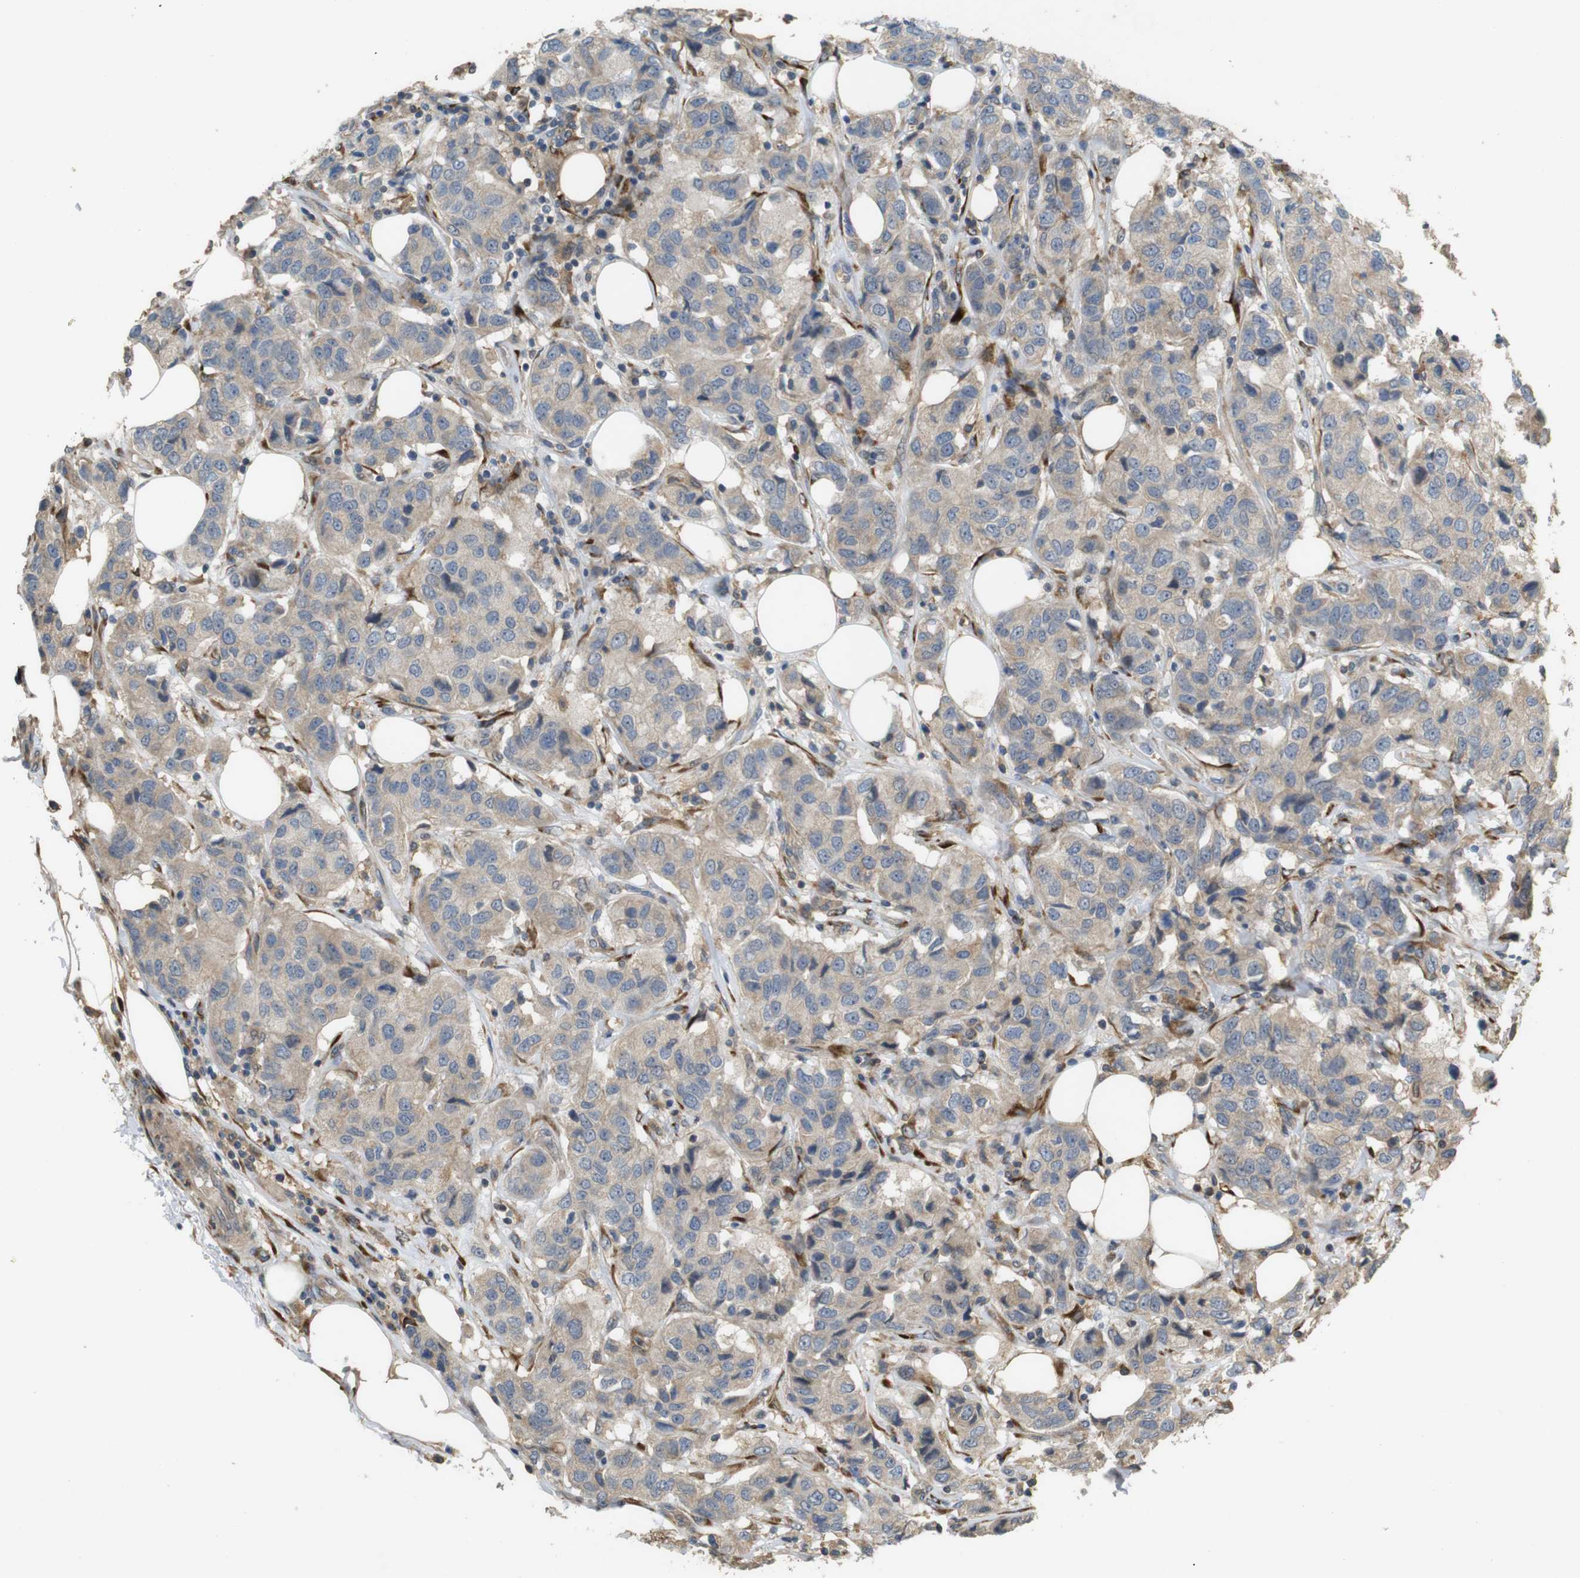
{"staining": {"intensity": "weak", "quantity": ">75%", "location": "cytoplasmic/membranous"}, "tissue": "breast cancer", "cell_type": "Tumor cells", "image_type": "cancer", "snomed": [{"axis": "morphology", "description": "Duct carcinoma"}, {"axis": "topography", "description": "Breast"}], "caption": "Human breast cancer (intraductal carcinoma) stained for a protein (brown) displays weak cytoplasmic/membranous positive positivity in about >75% of tumor cells.", "gene": "ARHGAP24", "patient": {"sex": "female", "age": 80}}